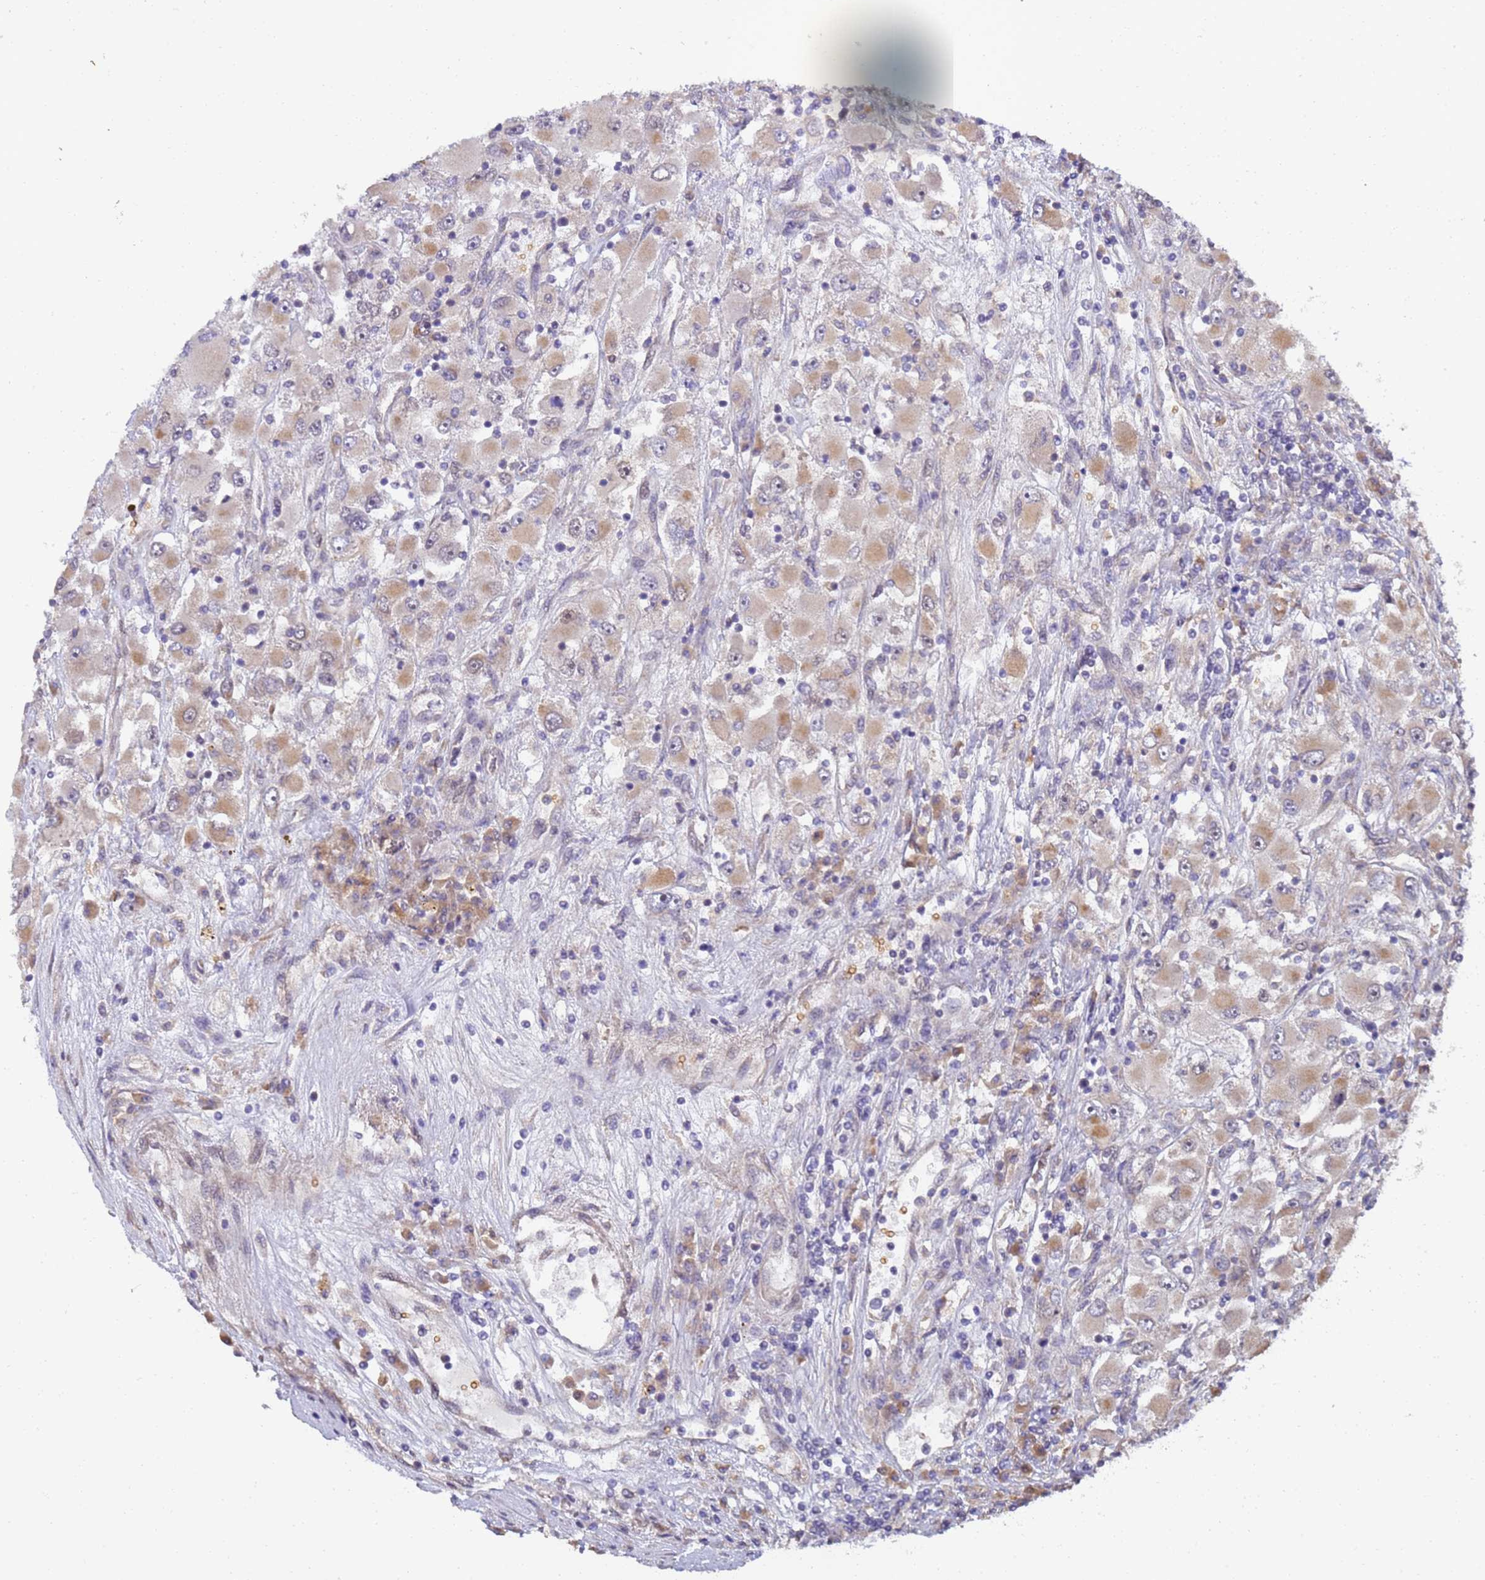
{"staining": {"intensity": "weak", "quantity": ">75%", "location": "cytoplasmic/membranous"}, "tissue": "renal cancer", "cell_type": "Tumor cells", "image_type": "cancer", "snomed": [{"axis": "morphology", "description": "Adenocarcinoma, NOS"}, {"axis": "topography", "description": "Kidney"}], "caption": "Protein staining demonstrates weak cytoplasmic/membranous positivity in about >75% of tumor cells in adenocarcinoma (renal).", "gene": "RAPGEF3", "patient": {"sex": "female", "age": 52}}